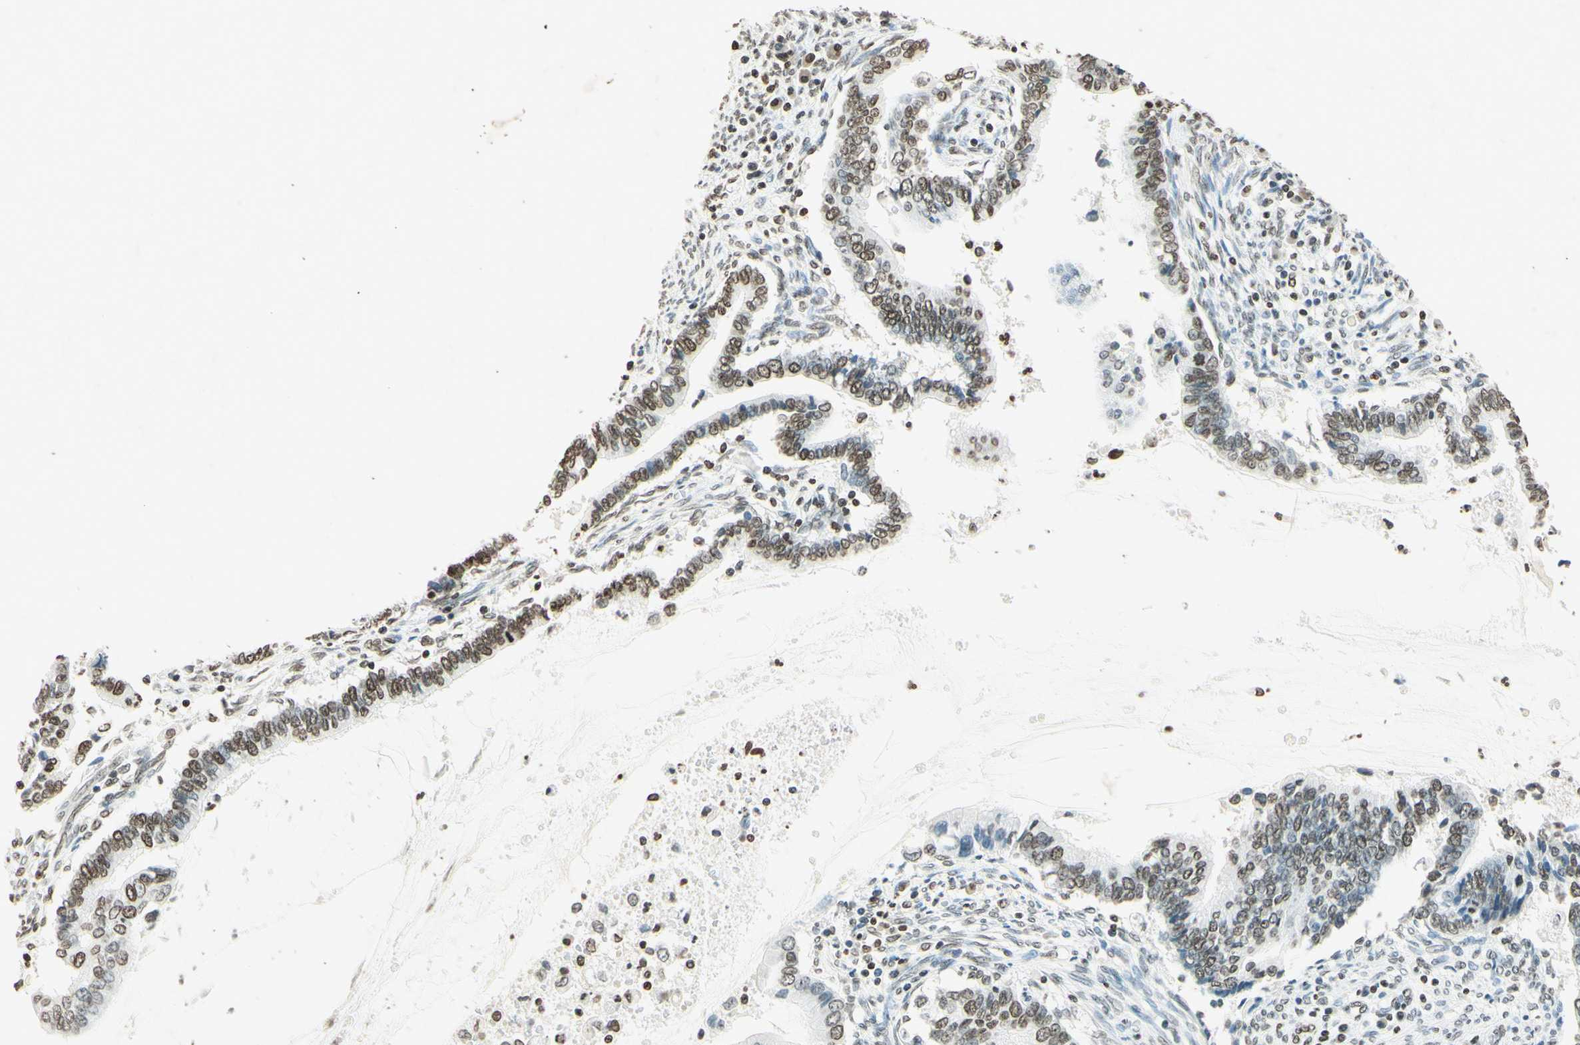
{"staining": {"intensity": "moderate", "quantity": "25%-75%", "location": "nuclear"}, "tissue": "cervical cancer", "cell_type": "Tumor cells", "image_type": "cancer", "snomed": [{"axis": "morphology", "description": "Adenocarcinoma, NOS"}, {"axis": "topography", "description": "Cervix"}], "caption": "IHC (DAB) staining of cervical adenocarcinoma shows moderate nuclear protein staining in about 25%-75% of tumor cells. (DAB IHC with brightfield microscopy, high magnification).", "gene": "MSH2", "patient": {"sex": "female", "age": 44}}